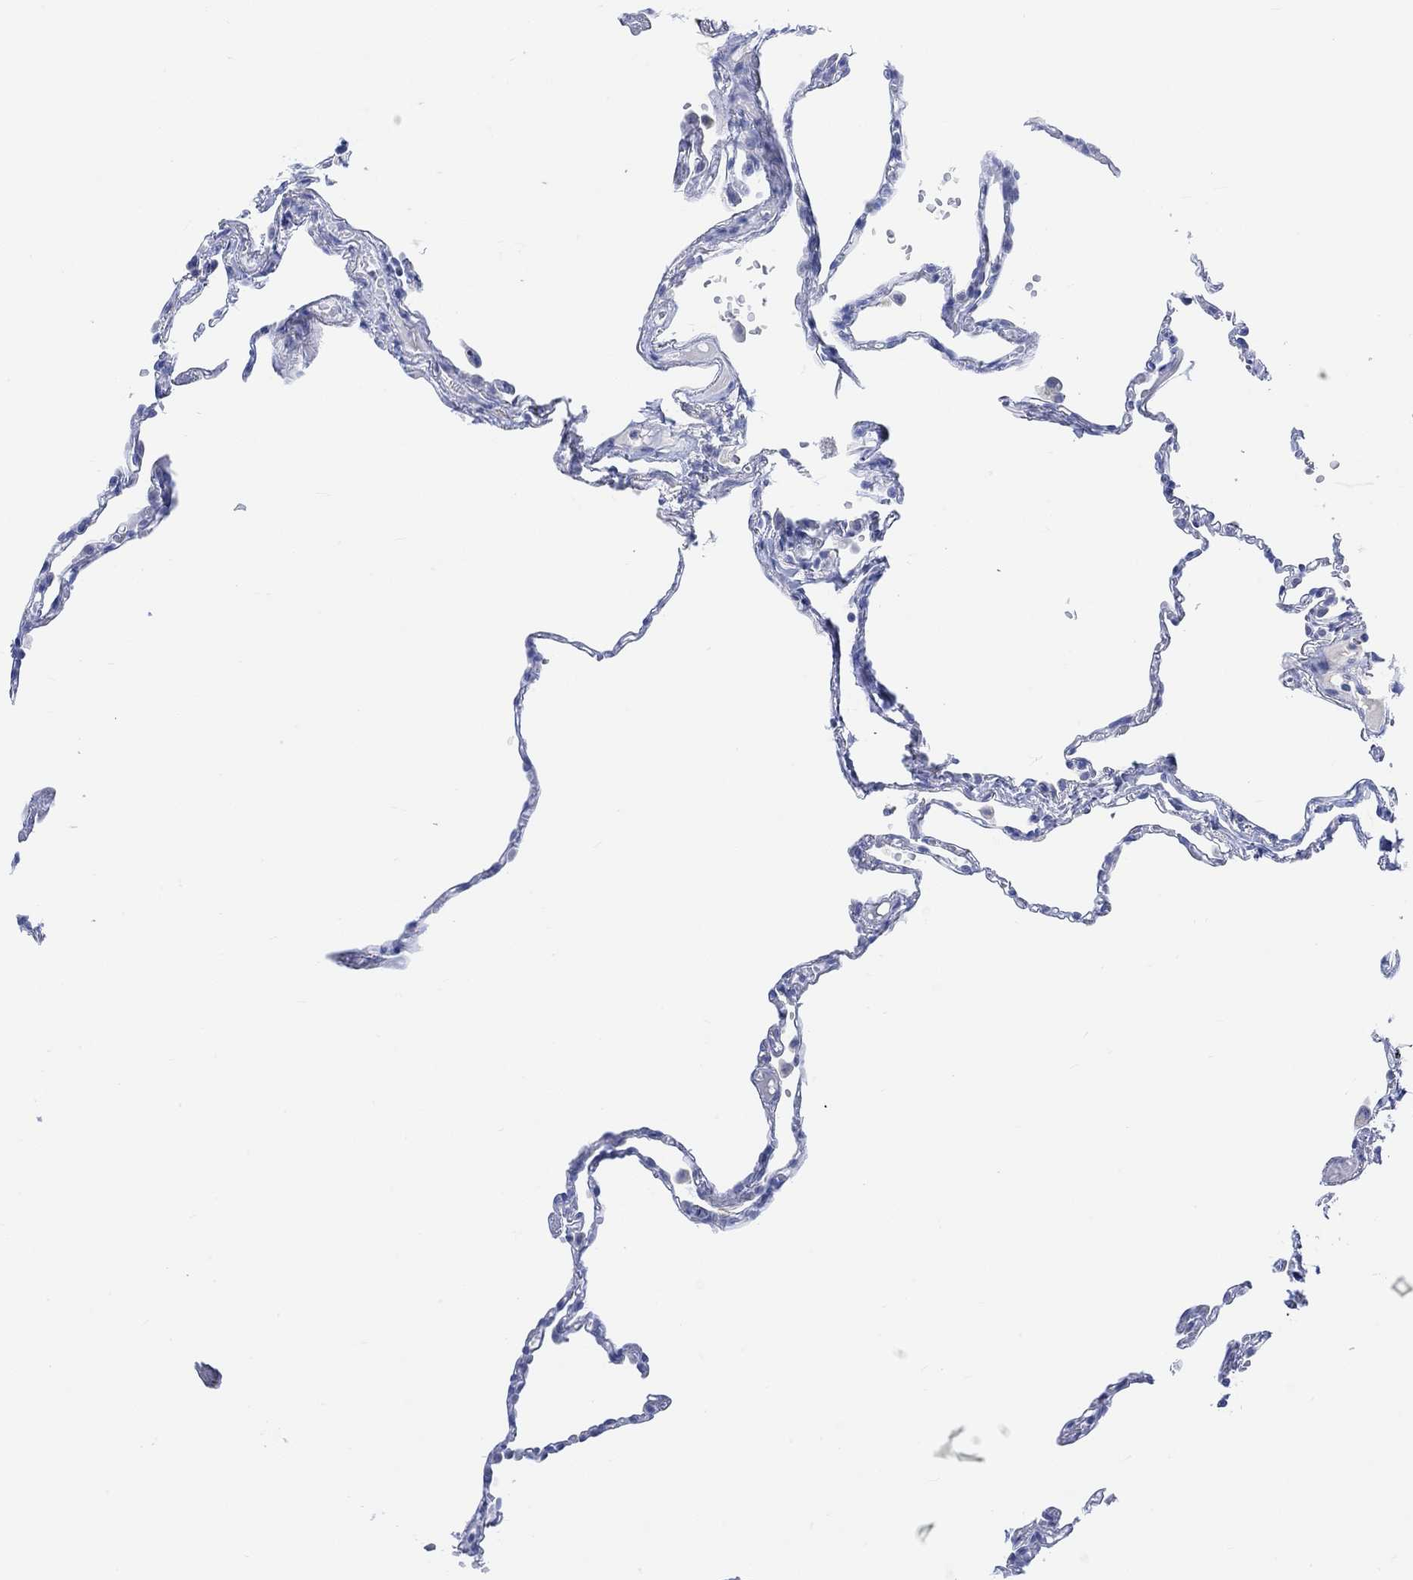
{"staining": {"intensity": "negative", "quantity": "none", "location": "none"}, "tissue": "lung", "cell_type": "Alveolar cells", "image_type": "normal", "snomed": [{"axis": "morphology", "description": "Normal tissue, NOS"}, {"axis": "topography", "description": "Lung"}], "caption": "This photomicrograph is of benign lung stained with IHC to label a protein in brown with the nuclei are counter-stained blue. There is no staining in alveolar cells.", "gene": "CALCA", "patient": {"sex": "male", "age": 78}}